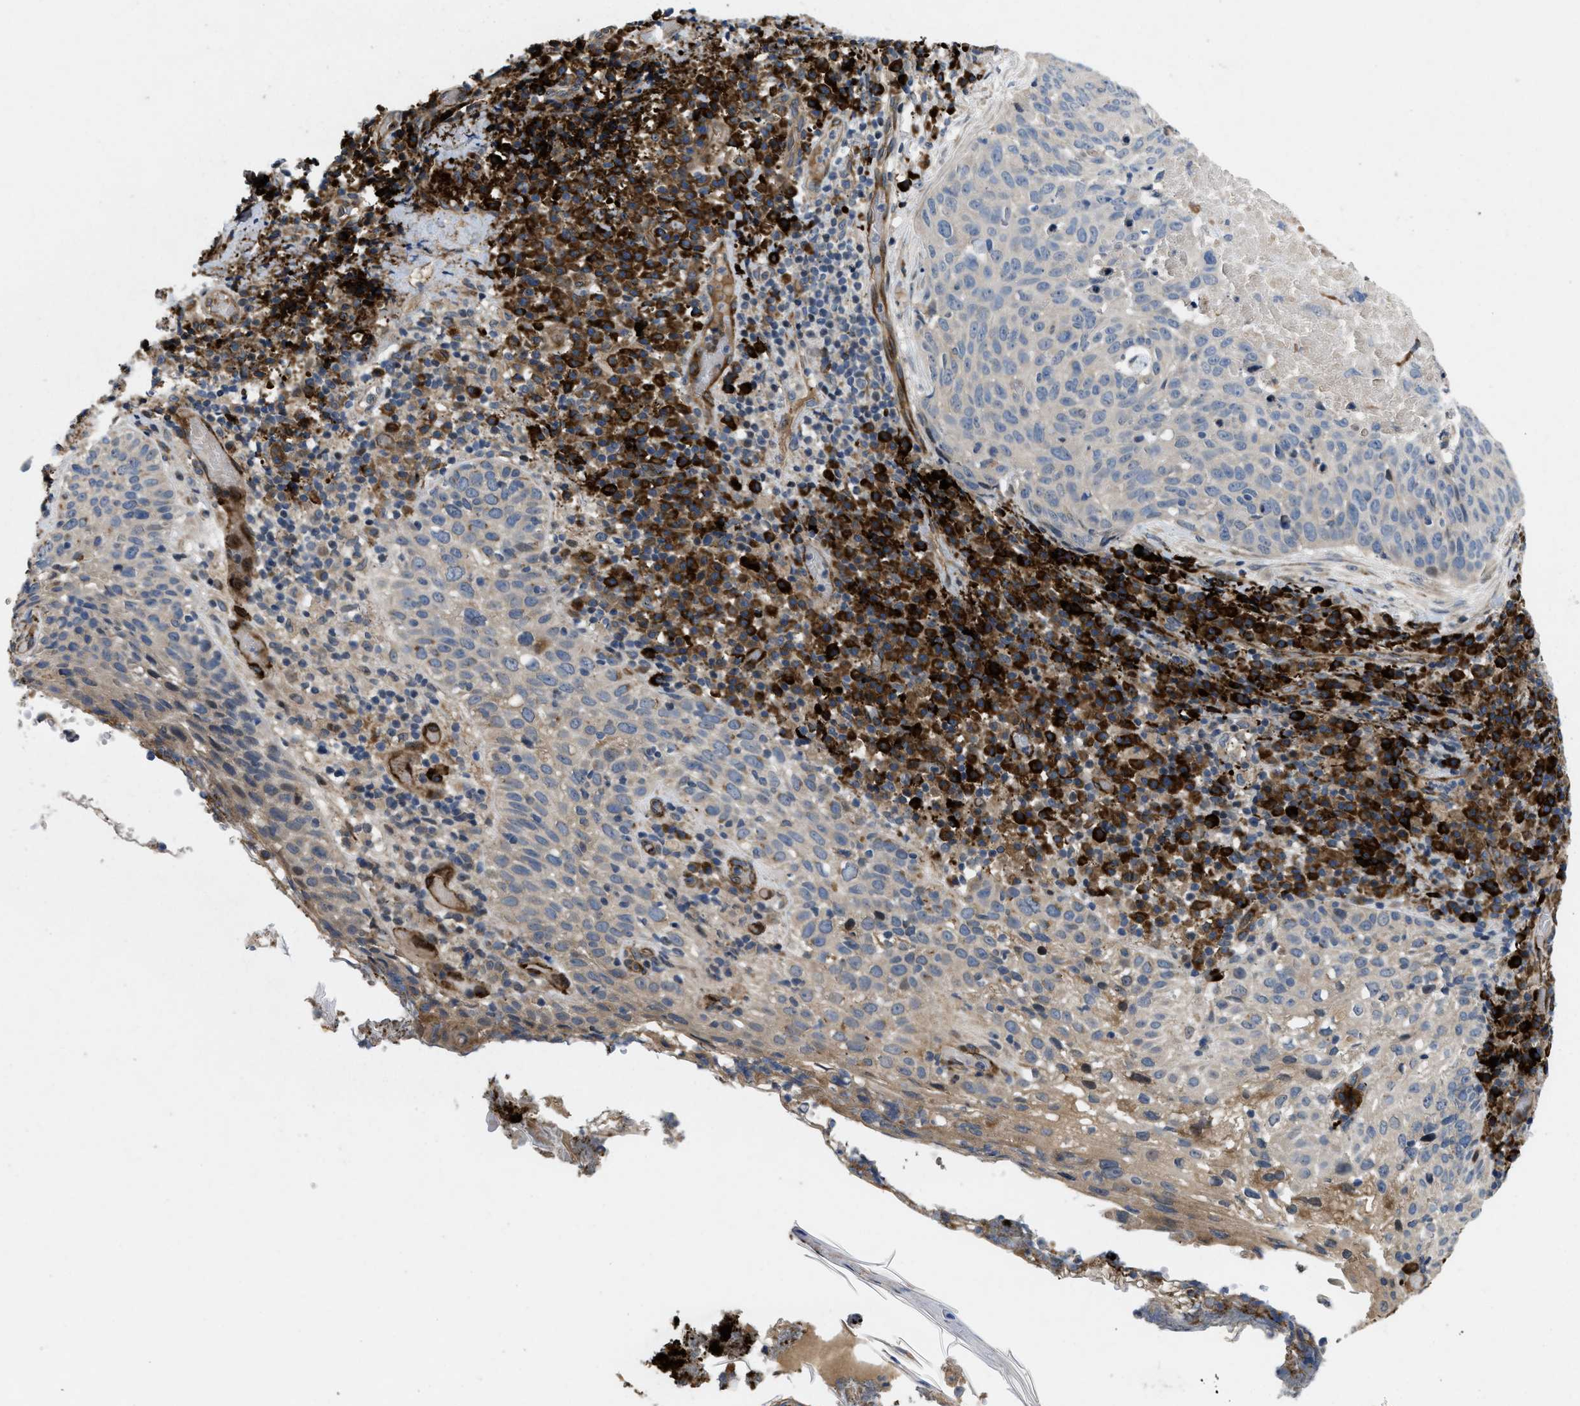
{"staining": {"intensity": "negative", "quantity": "none", "location": "none"}, "tissue": "skin cancer", "cell_type": "Tumor cells", "image_type": "cancer", "snomed": [{"axis": "morphology", "description": "Squamous cell carcinoma in situ, NOS"}, {"axis": "morphology", "description": "Squamous cell carcinoma, NOS"}, {"axis": "topography", "description": "Skin"}], "caption": "Tumor cells show no significant protein staining in skin cancer. (Immunohistochemistry, brightfield microscopy, high magnification).", "gene": "HSPA12B", "patient": {"sex": "male", "age": 93}}